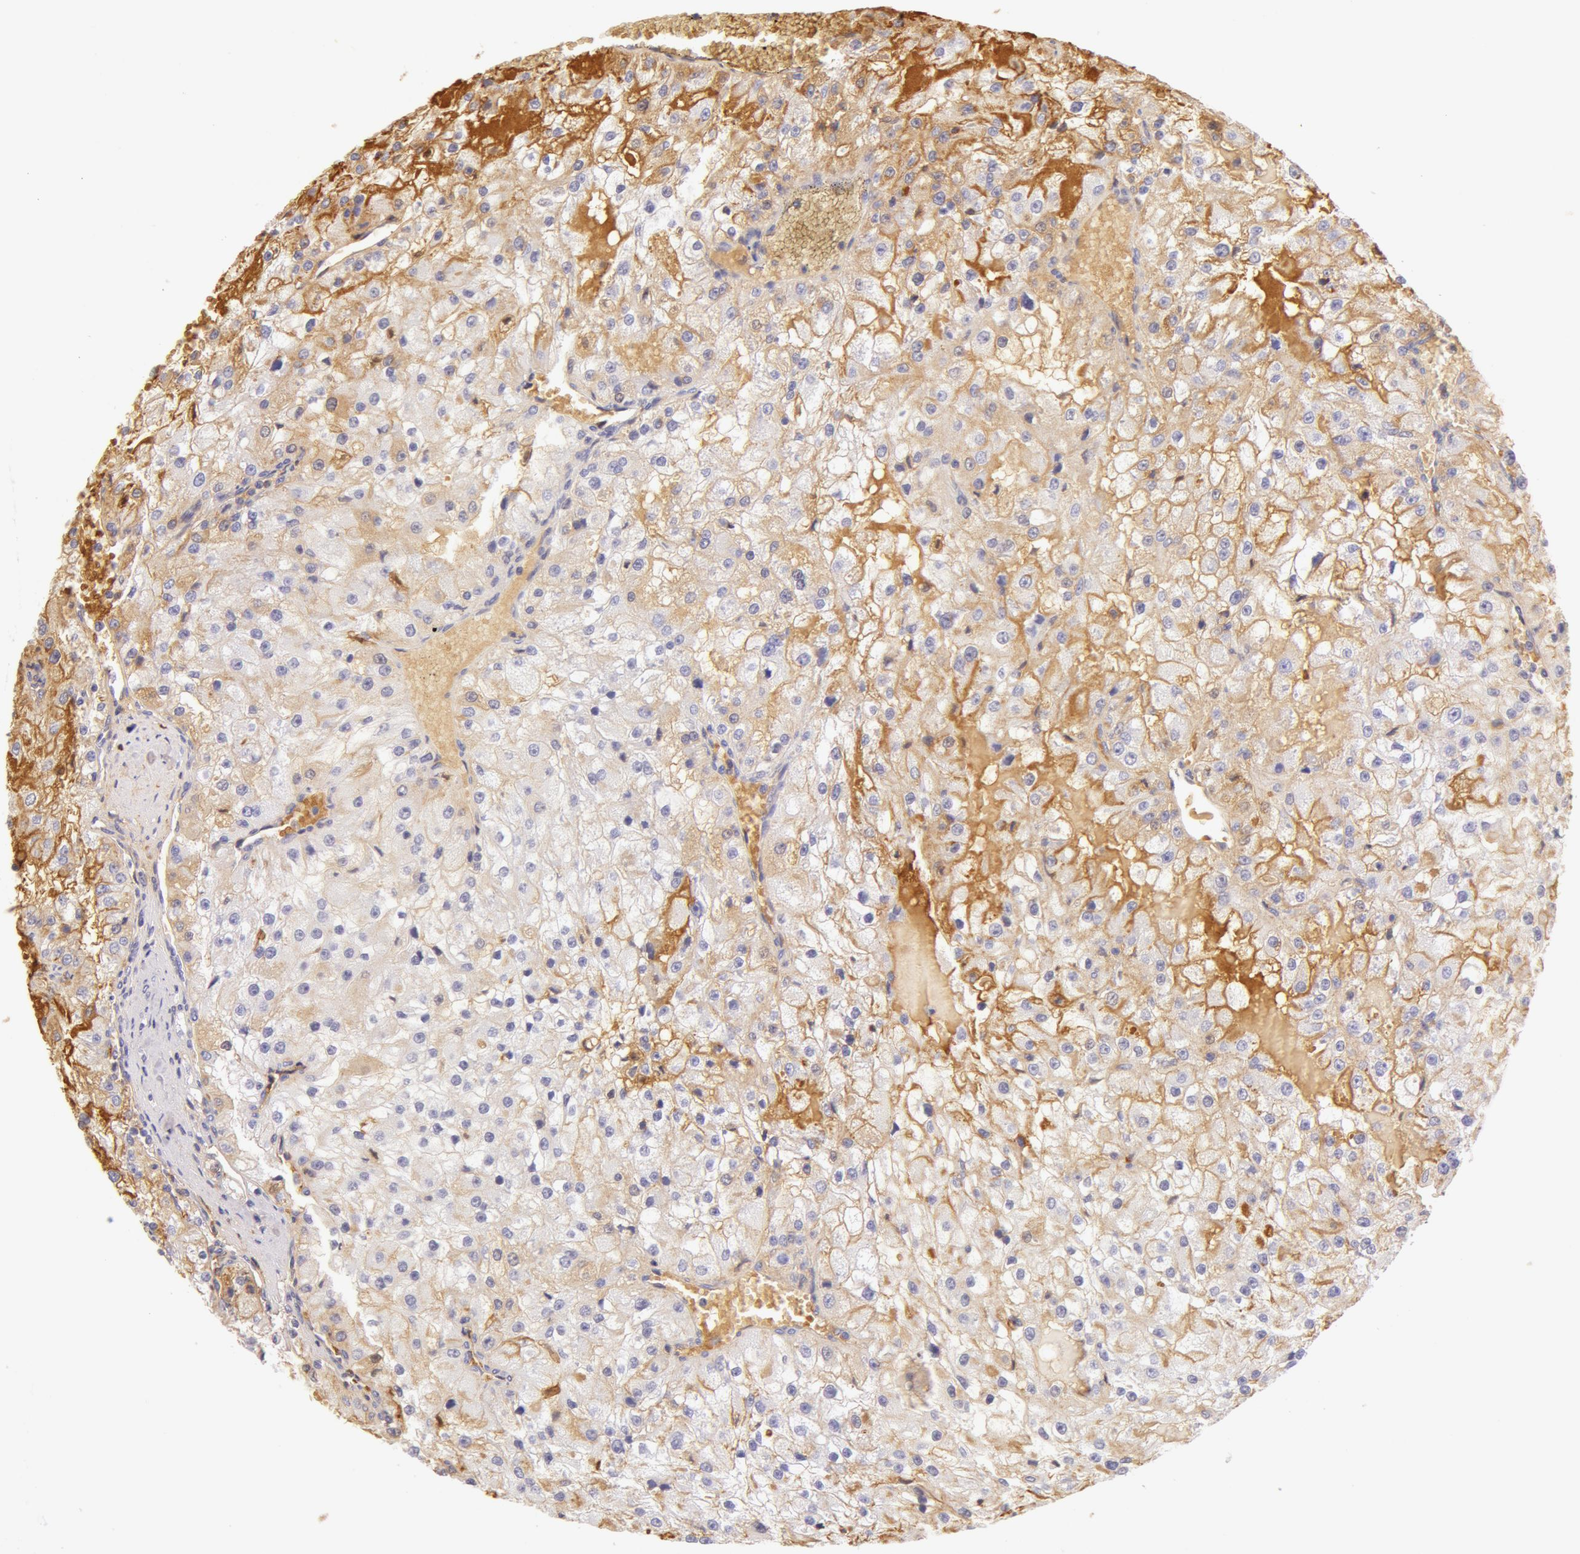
{"staining": {"intensity": "weak", "quantity": "<25%", "location": "cytoplasmic/membranous"}, "tissue": "renal cancer", "cell_type": "Tumor cells", "image_type": "cancer", "snomed": [{"axis": "morphology", "description": "Adenocarcinoma, NOS"}, {"axis": "topography", "description": "Kidney"}], "caption": "Immunohistochemistry micrograph of neoplastic tissue: human renal cancer (adenocarcinoma) stained with DAB (3,3'-diaminobenzidine) shows no significant protein staining in tumor cells. (DAB immunohistochemistry with hematoxylin counter stain).", "gene": "AHSG", "patient": {"sex": "female", "age": 74}}